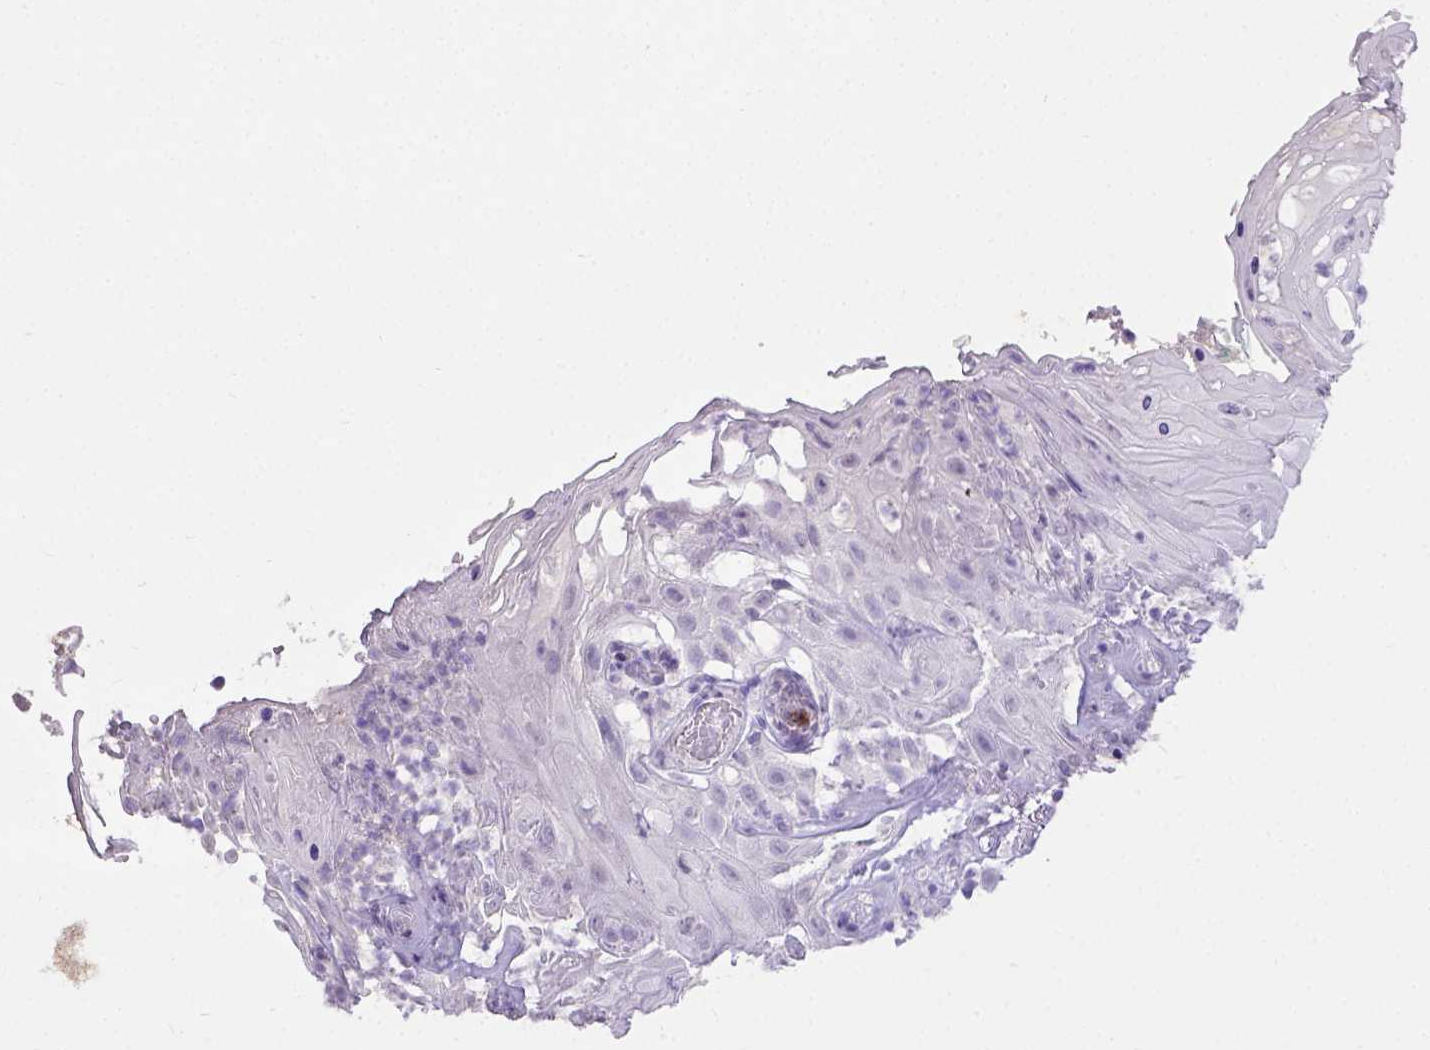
{"staining": {"intensity": "negative", "quantity": "none", "location": "none"}, "tissue": "skin cancer", "cell_type": "Tumor cells", "image_type": "cancer", "snomed": [{"axis": "morphology", "description": "Squamous cell carcinoma, NOS"}, {"axis": "topography", "description": "Skin"}], "caption": "Image shows no protein expression in tumor cells of skin cancer (squamous cell carcinoma) tissue.", "gene": "B3GAT1", "patient": {"sex": "male", "age": 62}}